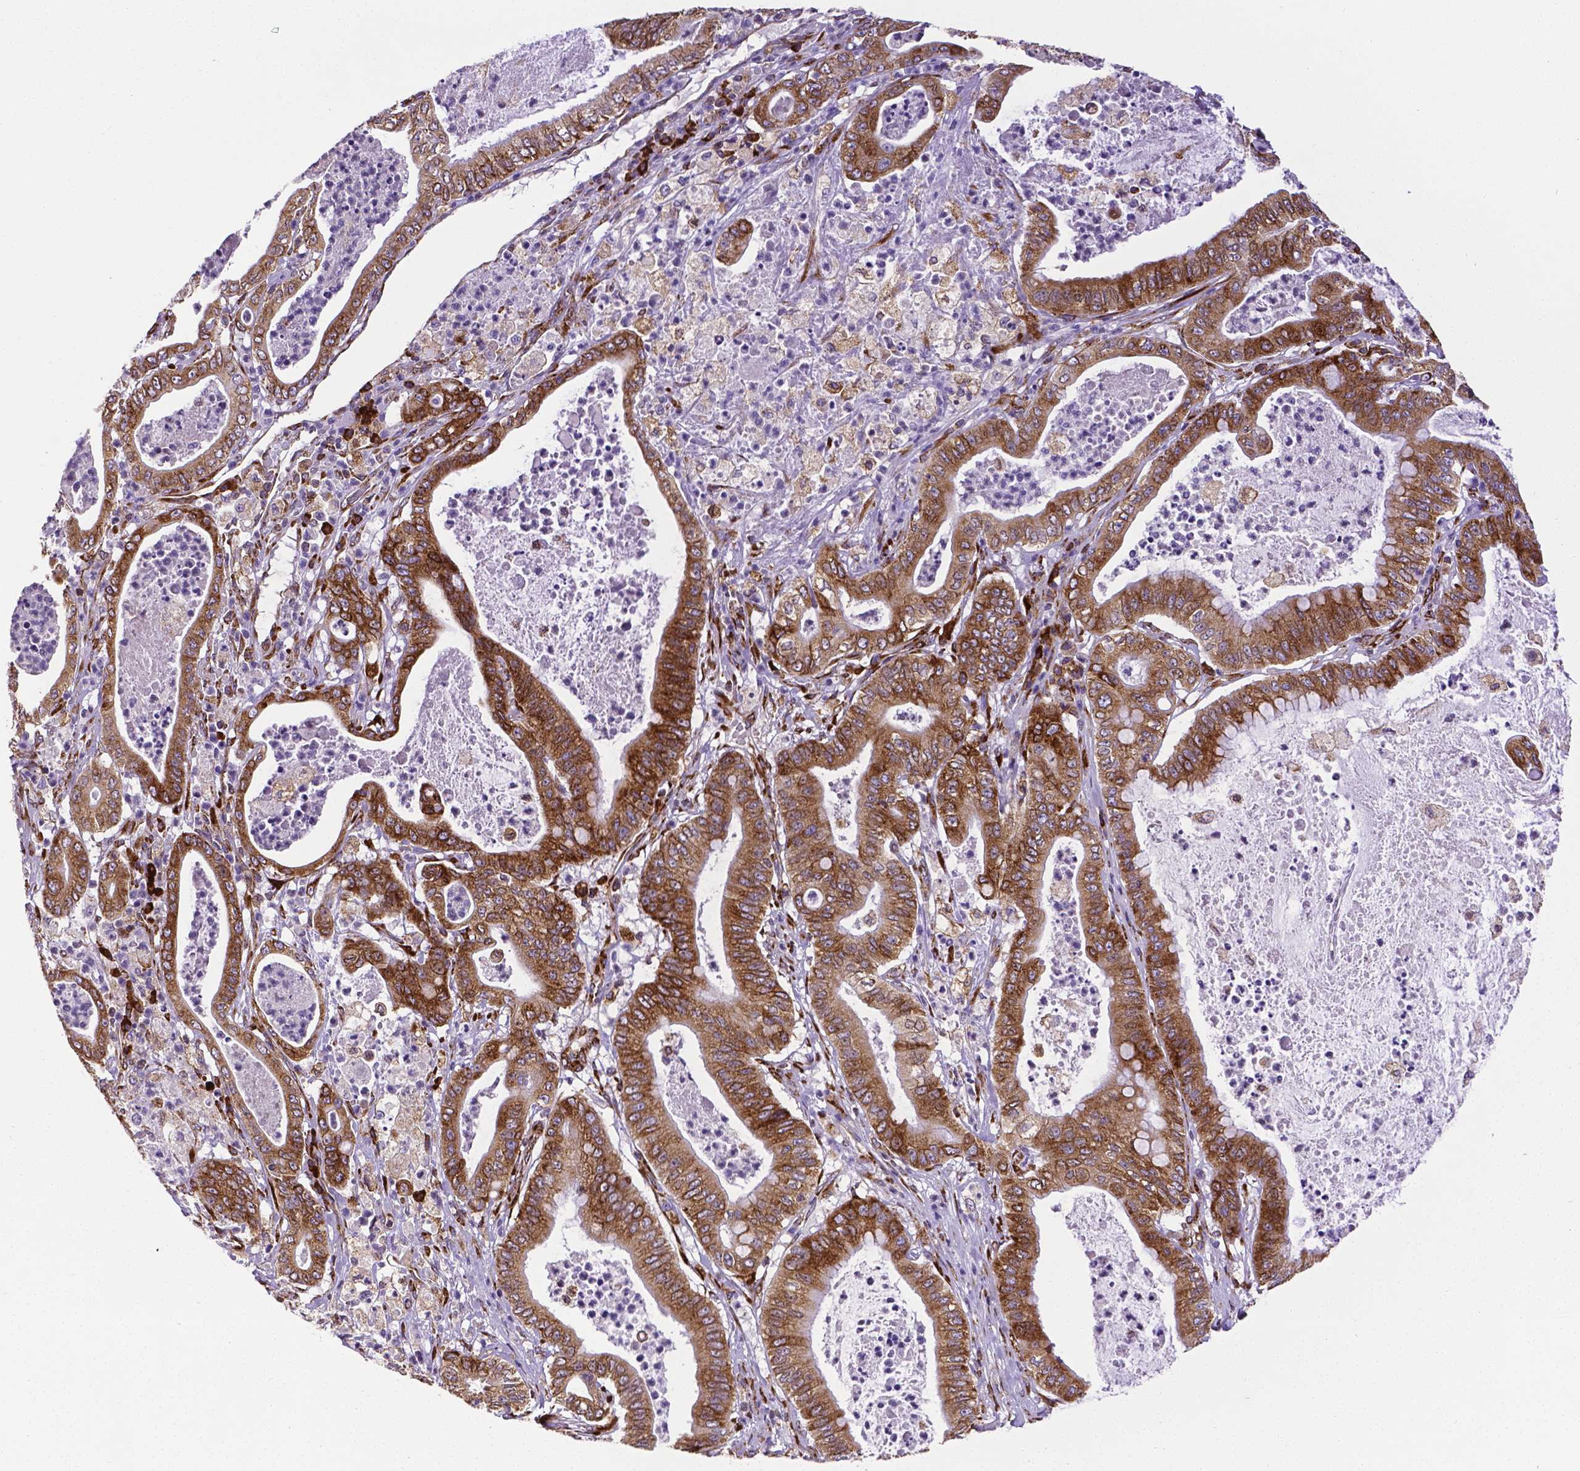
{"staining": {"intensity": "strong", "quantity": ">75%", "location": "cytoplasmic/membranous"}, "tissue": "pancreatic cancer", "cell_type": "Tumor cells", "image_type": "cancer", "snomed": [{"axis": "morphology", "description": "Adenocarcinoma, NOS"}, {"axis": "topography", "description": "Pancreas"}], "caption": "Tumor cells display high levels of strong cytoplasmic/membranous expression in approximately >75% of cells in pancreatic cancer (adenocarcinoma).", "gene": "MTDH", "patient": {"sex": "male", "age": 71}}